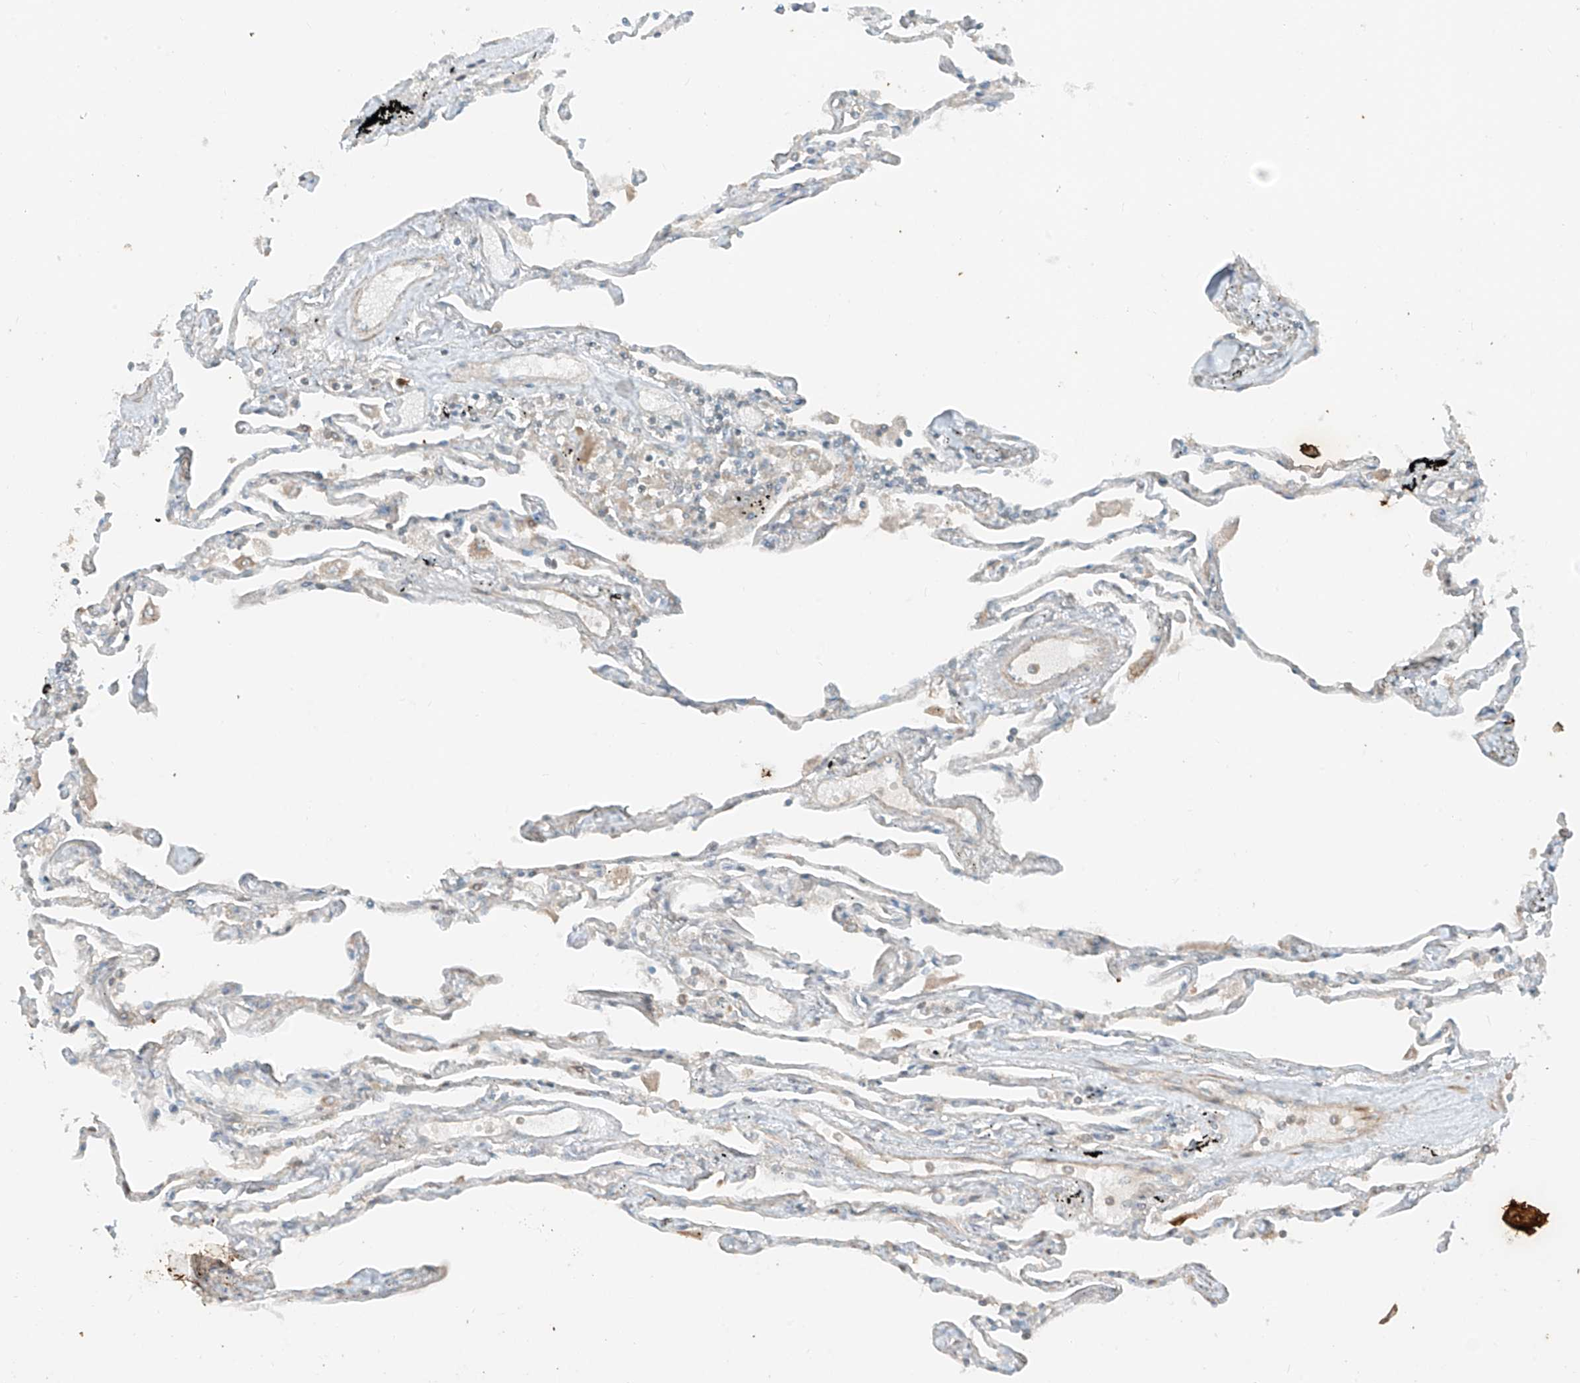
{"staining": {"intensity": "weak", "quantity": "25%-75%", "location": "cytoplasmic/membranous"}, "tissue": "lung", "cell_type": "Alveolar cells", "image_type": "normal", "snomed": [{"axis": "morphology", "description": "Normal tissue, NOS"}, {"axis": "topography", "description": "Lung"}], "caption": "DAB (3,3'-diaminobenzidine) immunohistochemical staining of benign lung exhibits weak cytoplasmic/membranous protein positivity in approximately 25%-75% of alveolar cells.", "gene": "ANKZF1", "patient": {"sex": "female", "age": 67}}